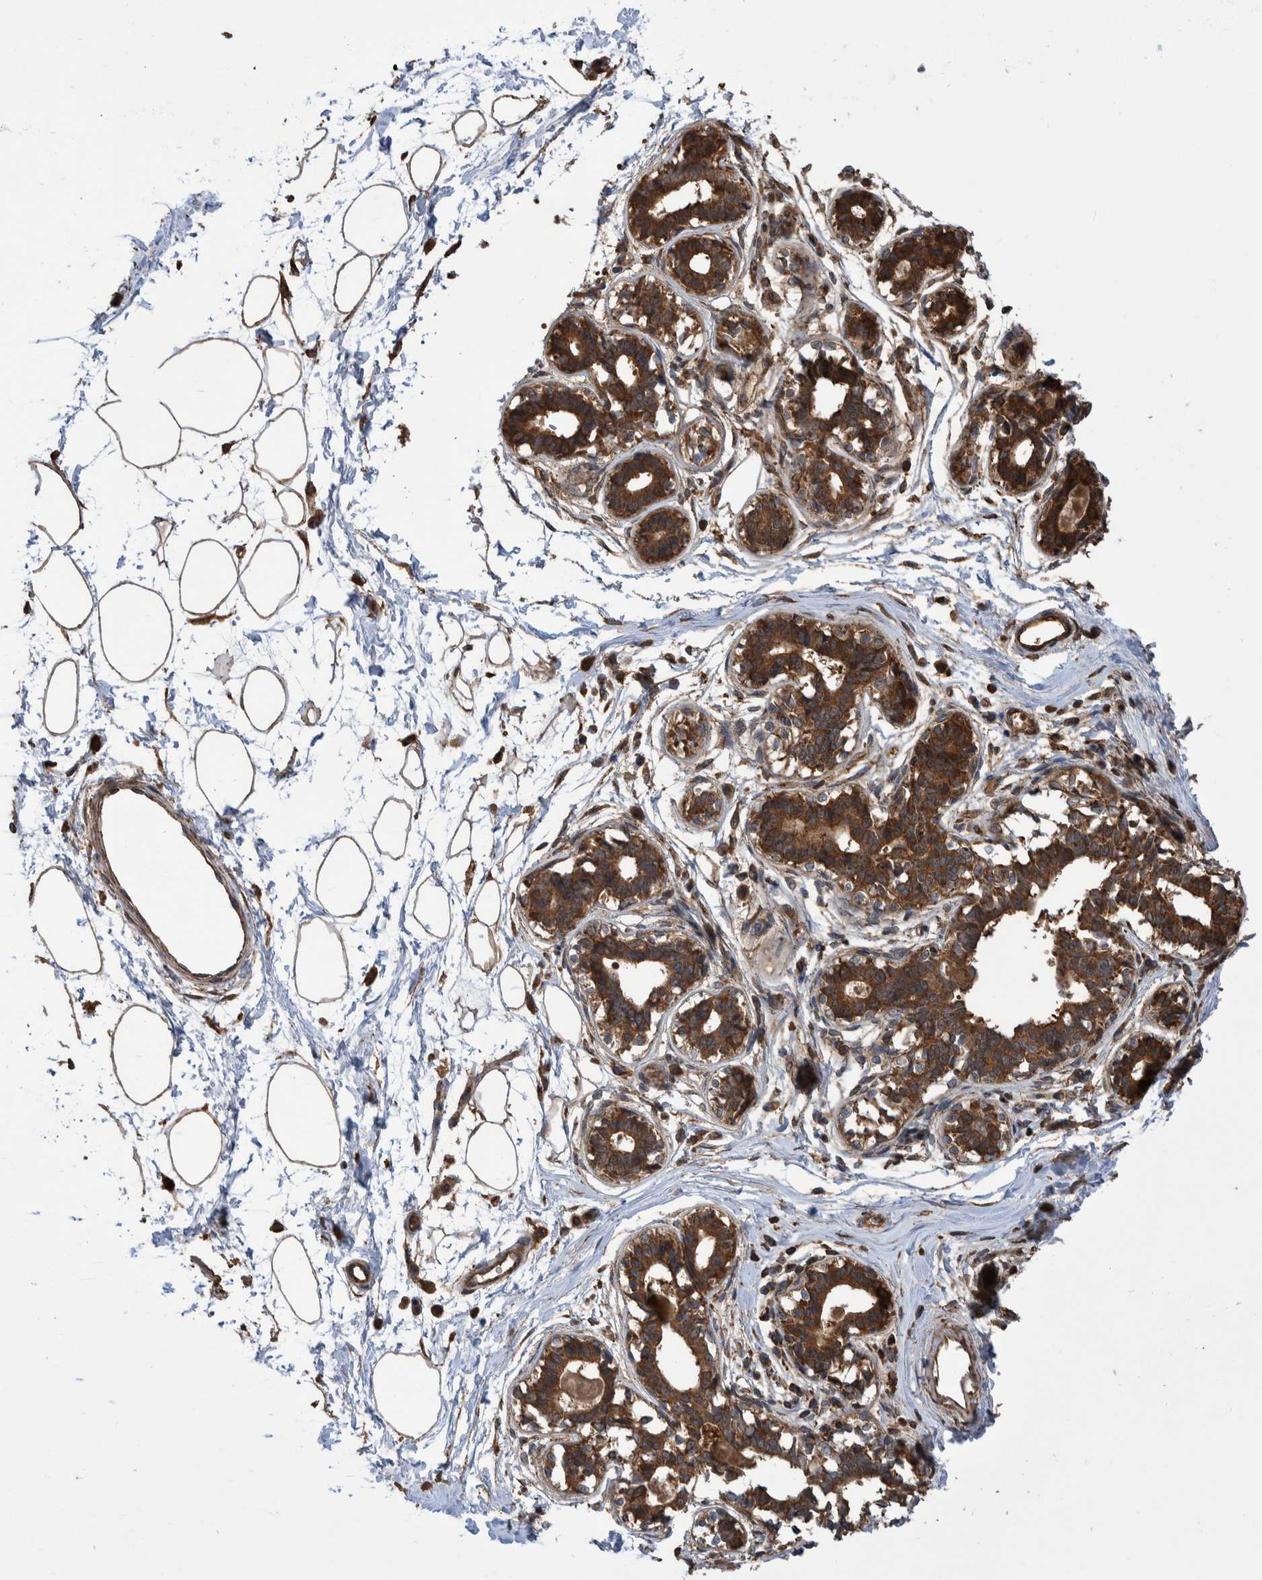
{"staining": {"intensity": "moderate", "quantity": ">75%", "location": "cytoplasmic/membranous"}, "tissue": "breast", "cell_type": "Adipocytes", "image_type": "normal", "snomed": [{"axis": "morphology", "description": "Normal tissue, NOS"}, {"axis": "topography", "description": "Breast"}], "caption": "A high-resolution histopathology image shows IHC staining of normal breast, which displays moderate cytoplasmic/membranous positivity in about >75% of adipocytes.", "gene": "VBP1", "patient": {"sex": "female", "age": 45}}